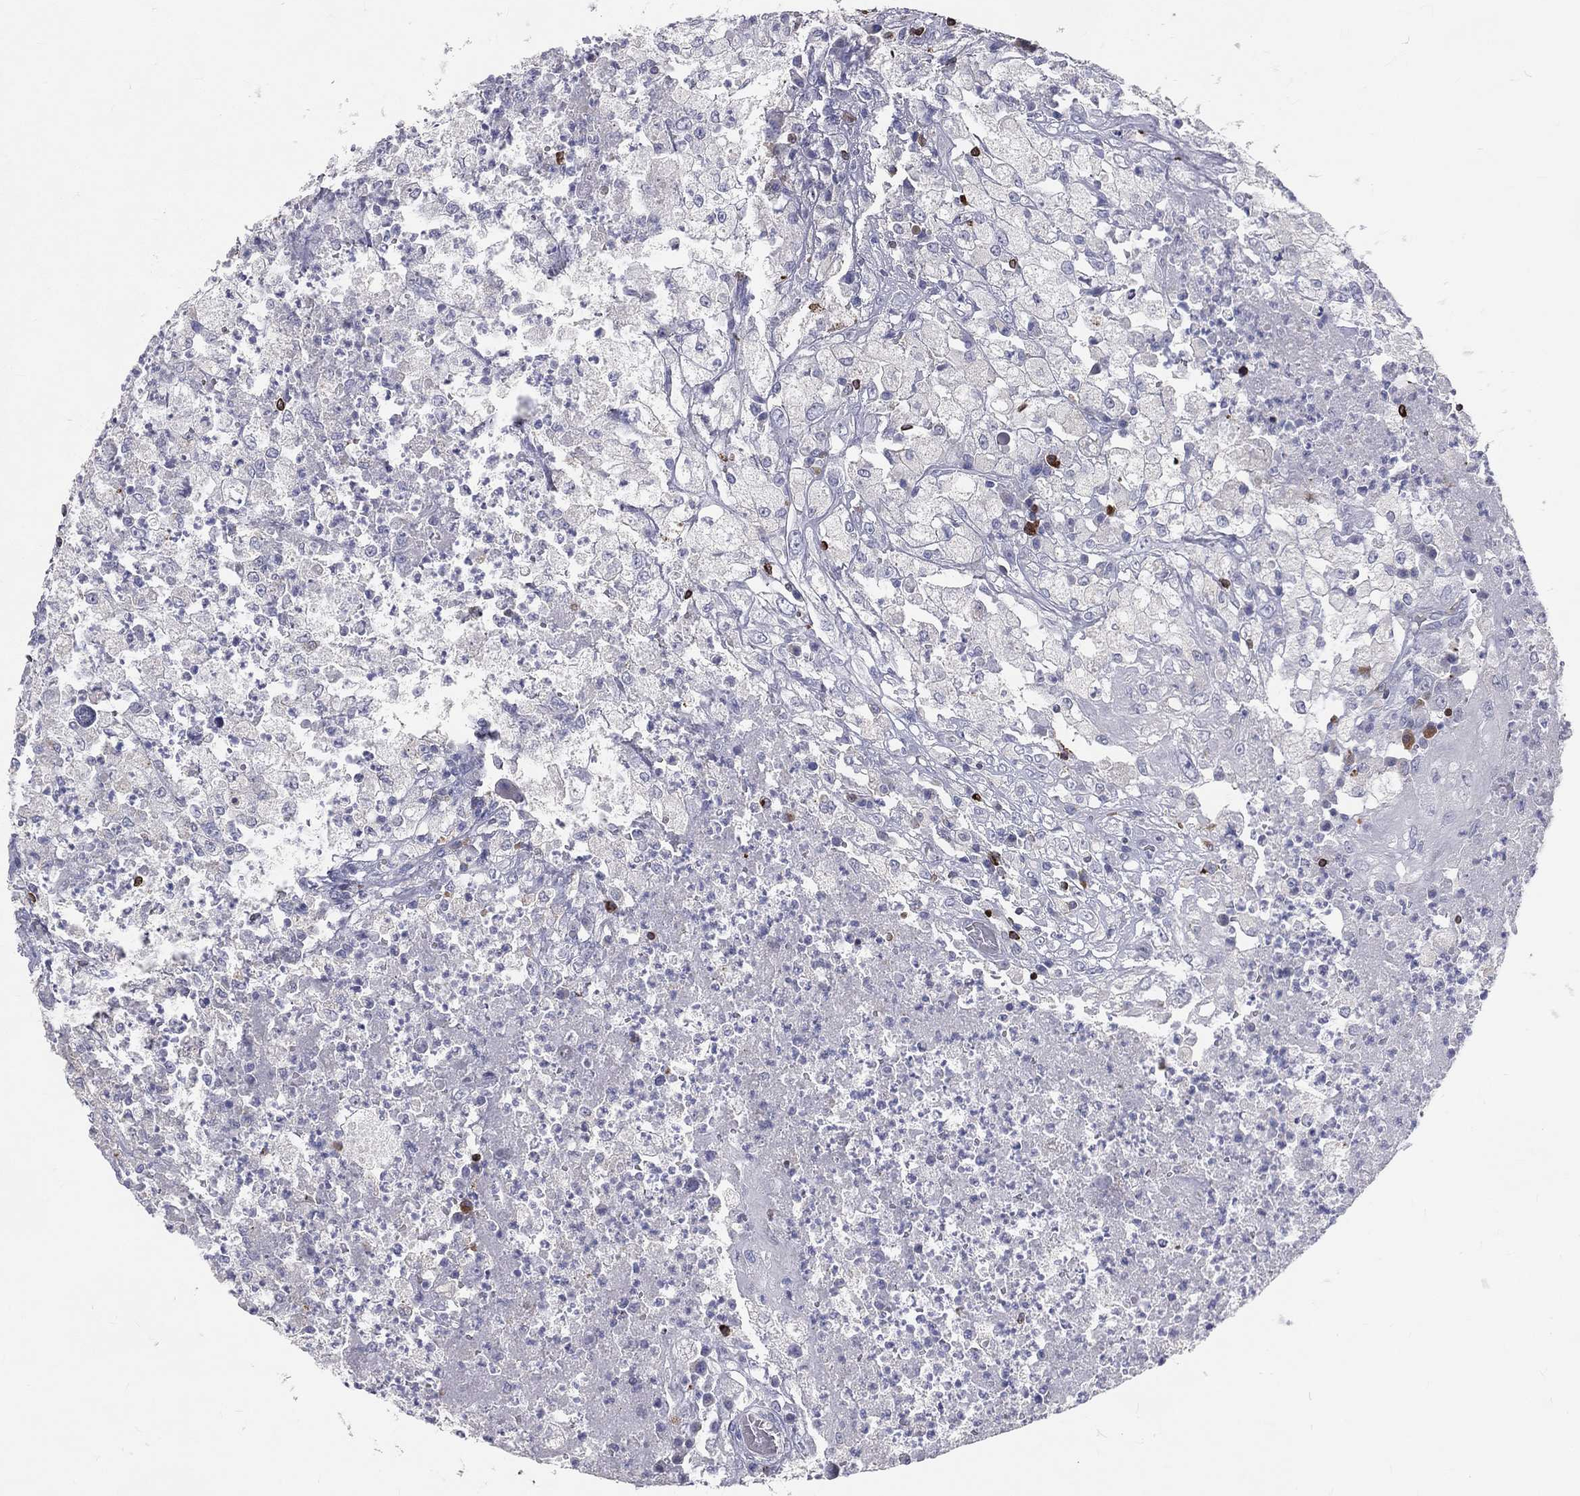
{"staining": {"intensity": "negative", "quantity": "none", "location": "none"}, "tissue": "testis cancer", "cell_type": "Tumor cells", "image_type": "cancer", "snomed": [{"axis": "morphology", "description": "Necrosis, NOS"}, {"axis": "morphology", "description": "Carcinoma, Embryonal, NOS"}, {"axis": "topography", "description": "Testis"}], "caption": "Immunohistochemical staining of human testis cancer shows no significant expression in tumor cells.", "gene": "CTSW", "patient": {"sex": "male", "age": 19}}